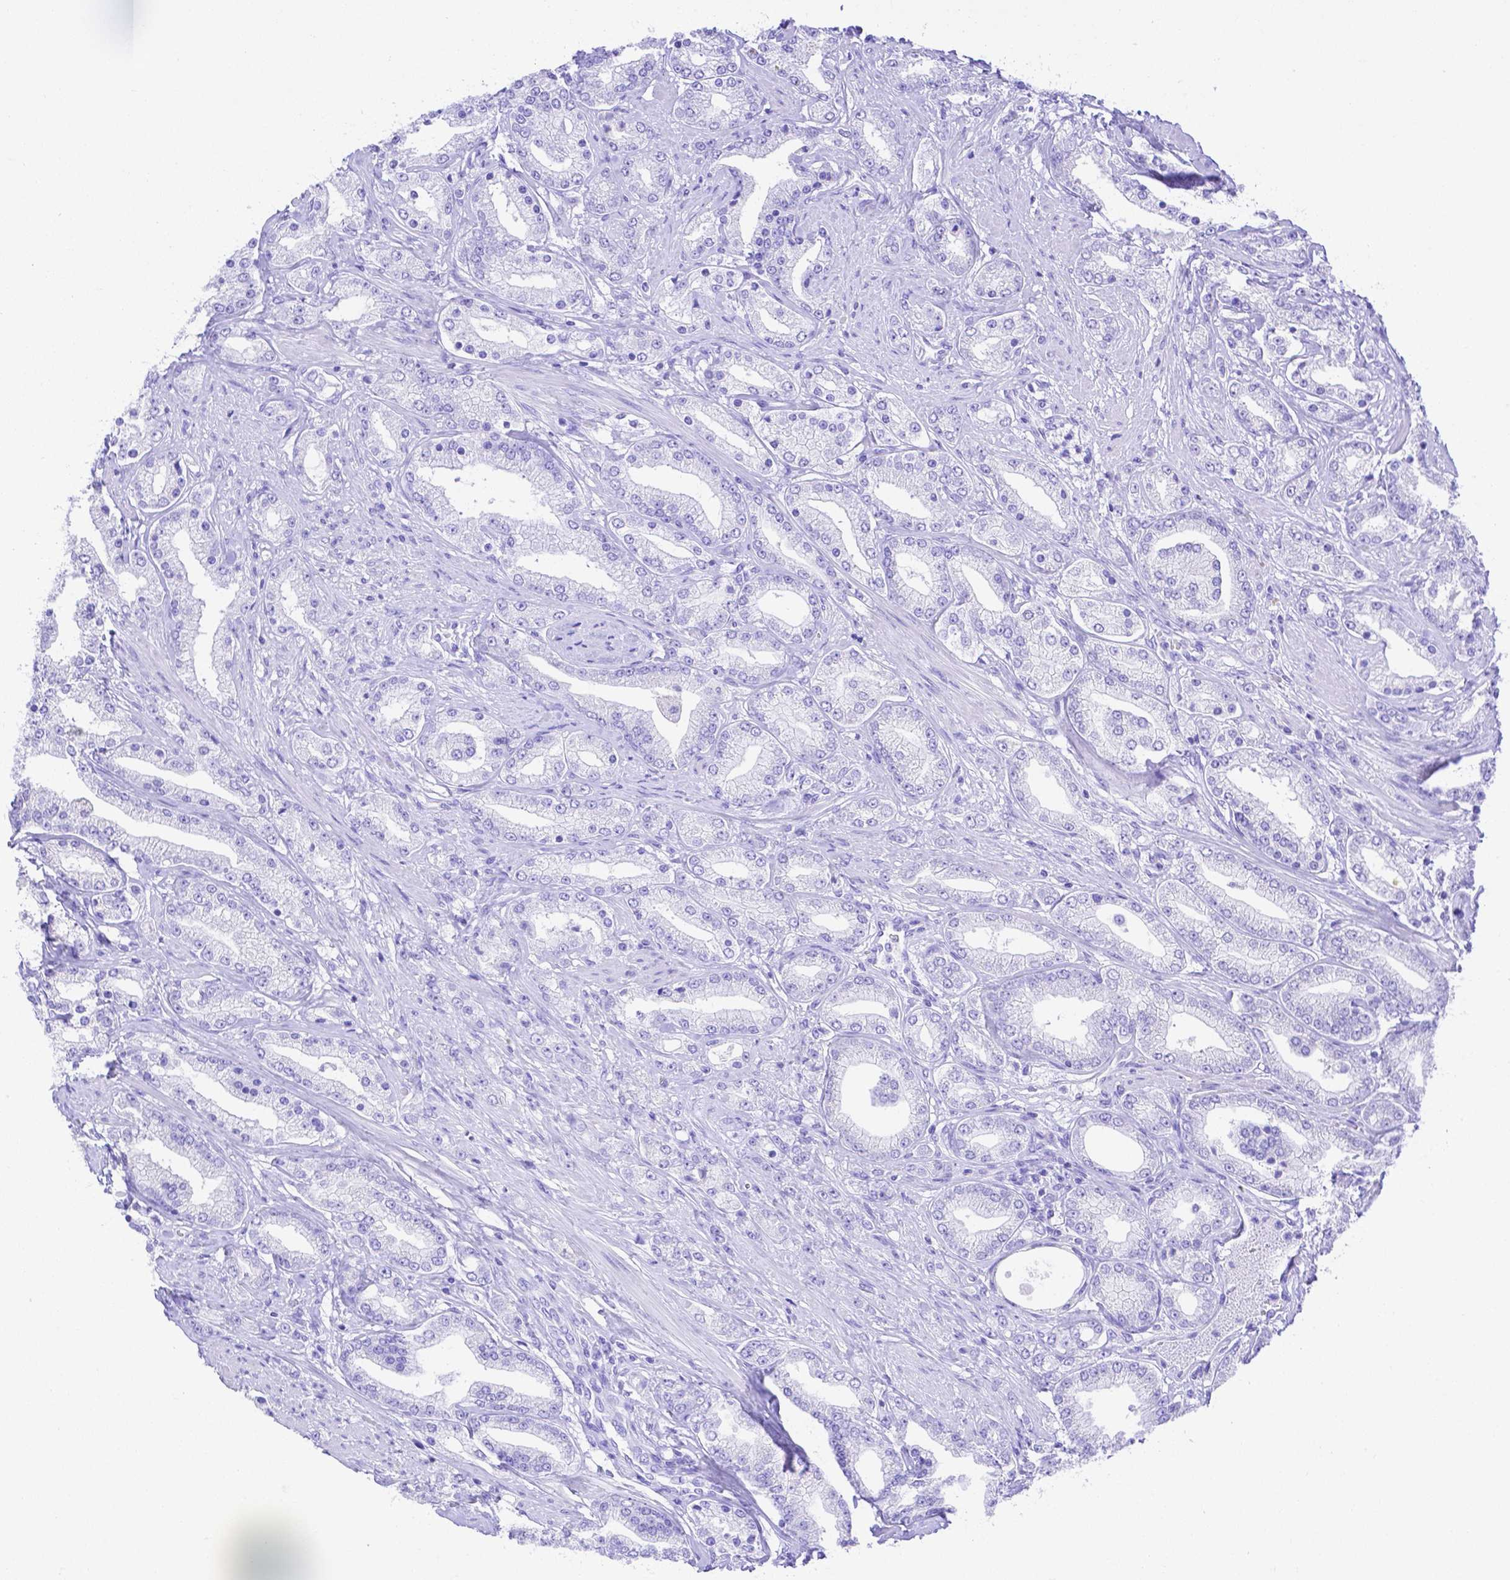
{"staining": {"intensity": "negative", "quantity": "none", "location": "none"}, "tissue": "prostate cancer", "cell_type": "Tumor cells", "image_type": "cancer", "snomed": [{"axis": "morphology", "description": "Adenocarcinoma, High grade"}, {"axis": "topography", "description": "Prostate"}], "caption": "The immunohistochemistry (IHC) photomicrograph has no significant expression in tumor cells of prostate cancer (high-grade adenocarcinoma) tissue.", "gene": "SMR3A", "patient": {"sex": "male", "age": 67}}